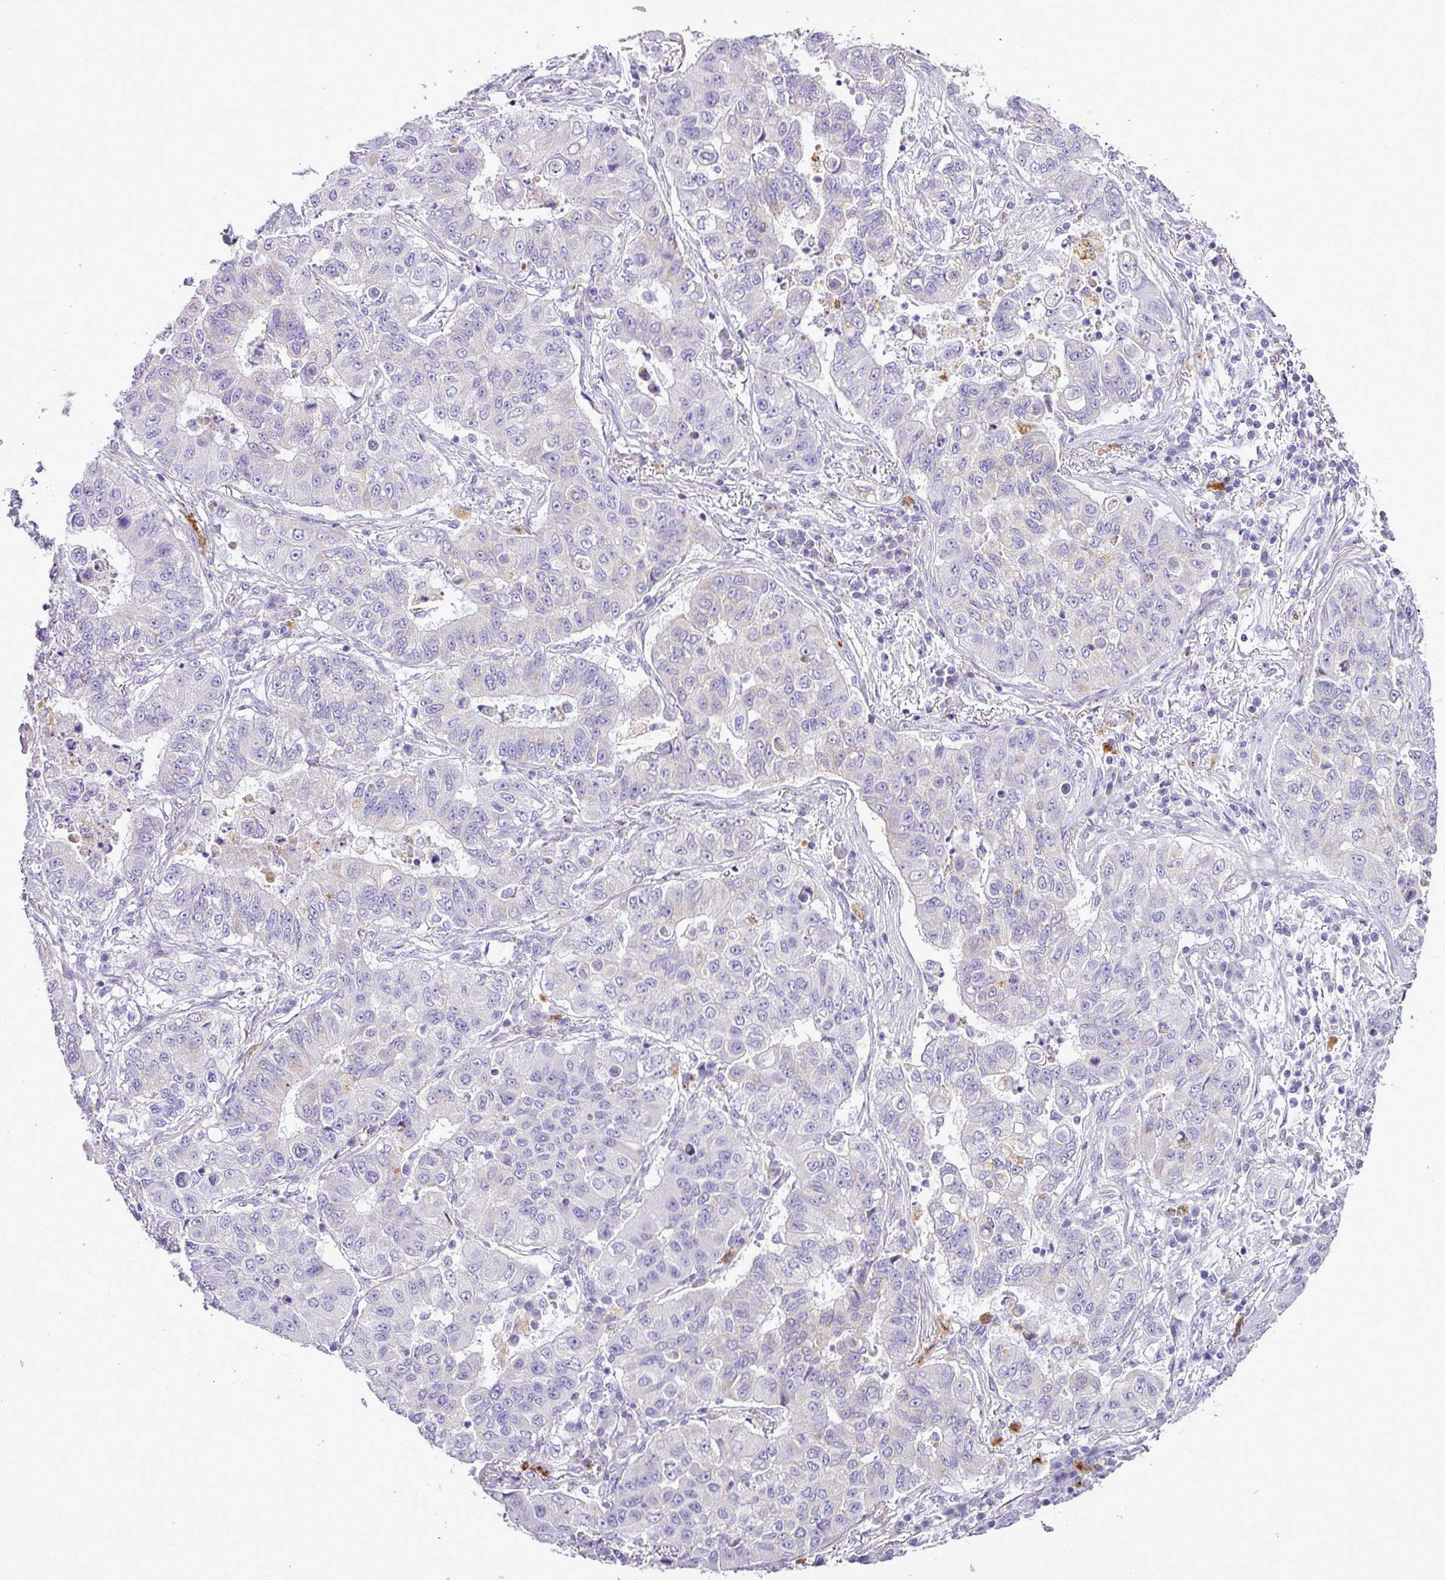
{"staining": {"intensity": "negative", "quantity": "none", "location": "none"}, "tissue": "lung cancer", "cell_type": "Tumor cells", "image_type": "cancer", "snomed": [{"axis": "morphology", "description": "Squamous cell carcinoma, NOS"}, {"axis": "topography", "description": "Lung"}], "caption": "The immunohistochemistry (IHC) photomicrograph has no significant staining in tumor cells of lung squamous cell carcinoma tissue.", "gene": "PGAP4", "patient": {"sex": "male", "age": 74}}